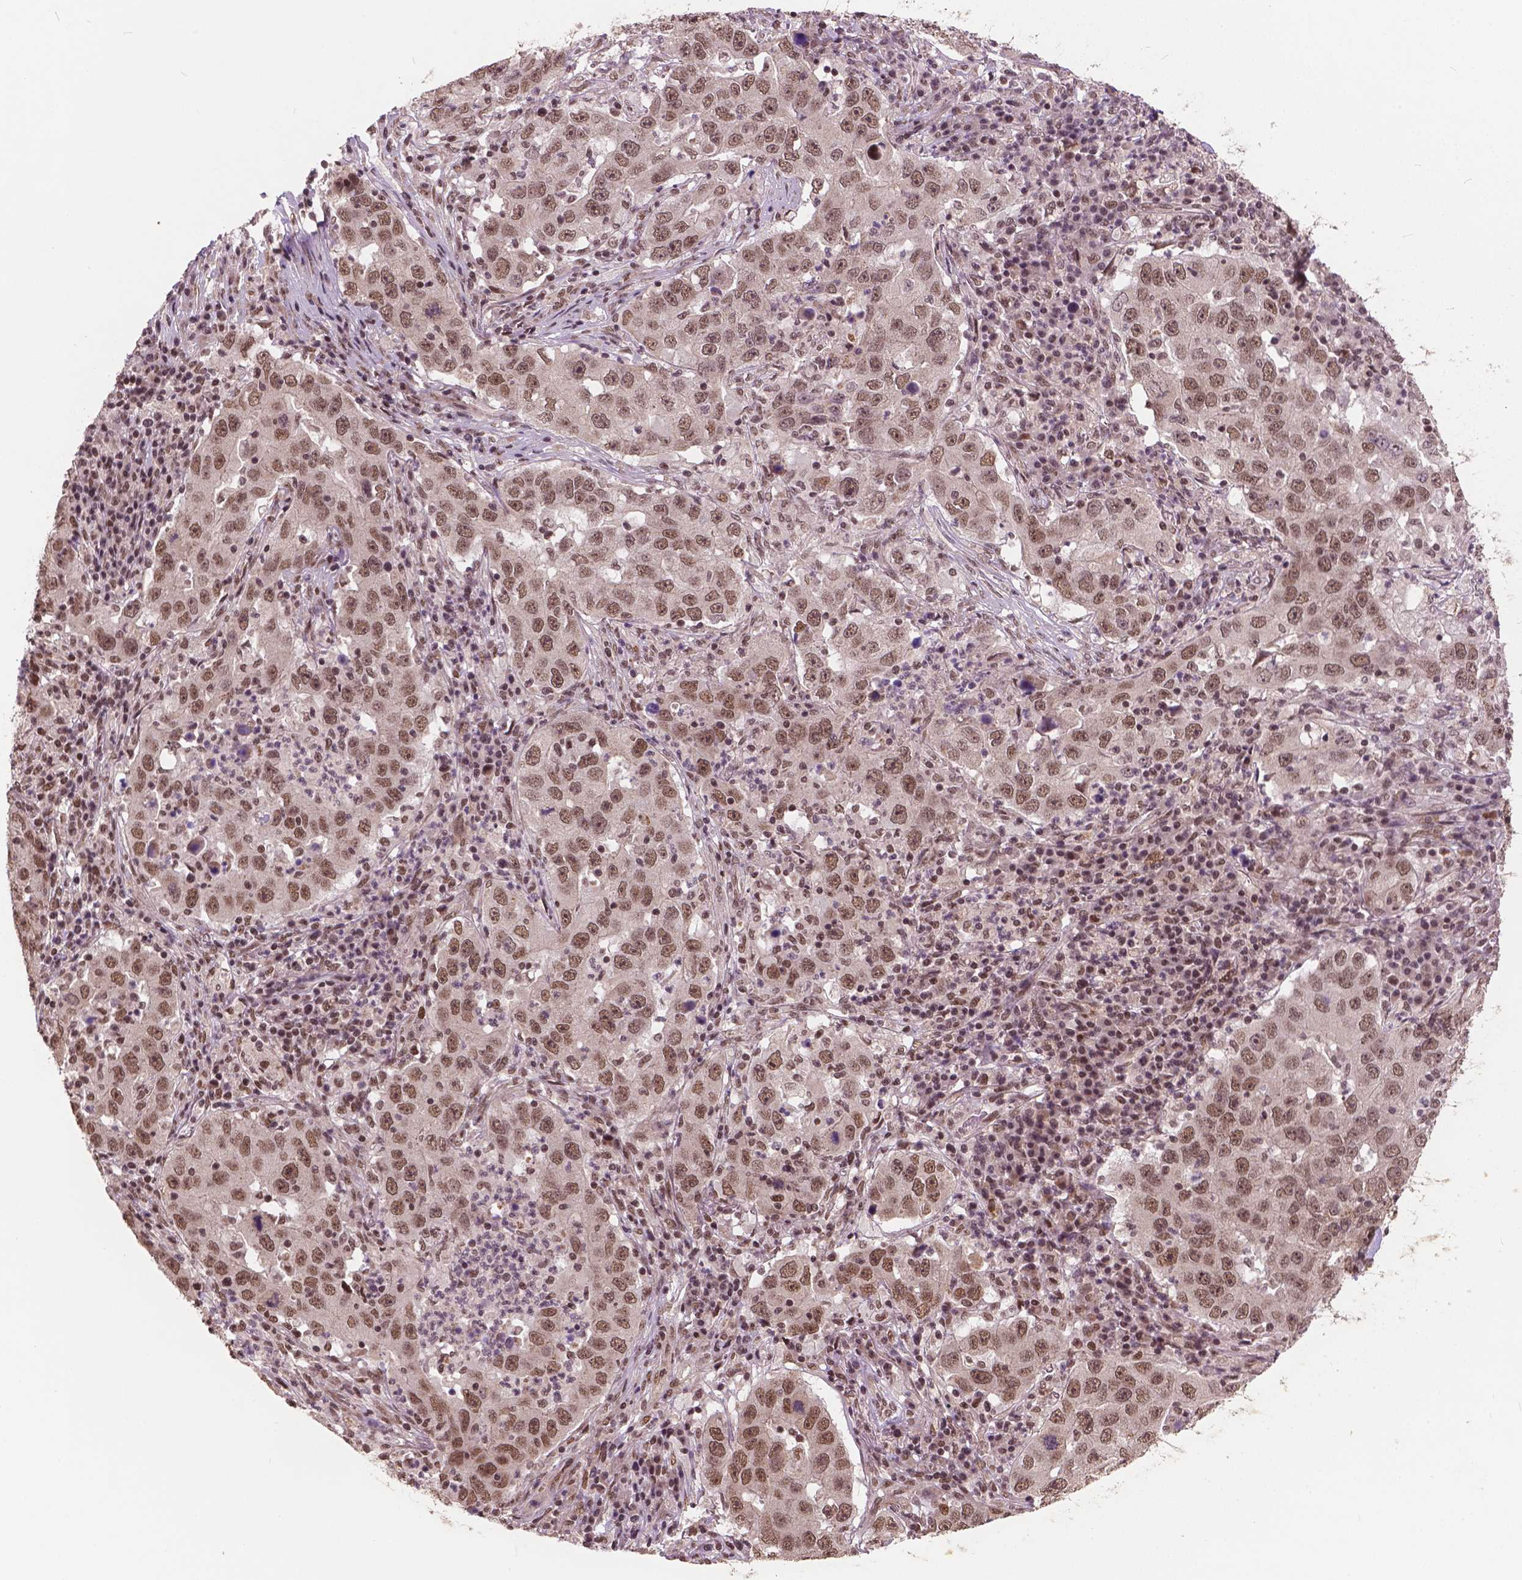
{"staining": {"intensity": "moderate", "quantity": ">75%", "location": "nuclear"}, "tissue": "lung cancer", "cell_type": "Tumor cells", "image_type": "cancer", "snomed": [{"axis": "morphology", "description": "Adenocarcinoma, NOS"}, {"axis": "topography", "description": "Lung"}], "caption": "Tumor cells reveal medium levels of moderate nuclear positivity in about >75% of cells in lung cancer (adenocarcinoma).", "gene": "GPS2", "patient": {"sex": "male", "age": 73}}